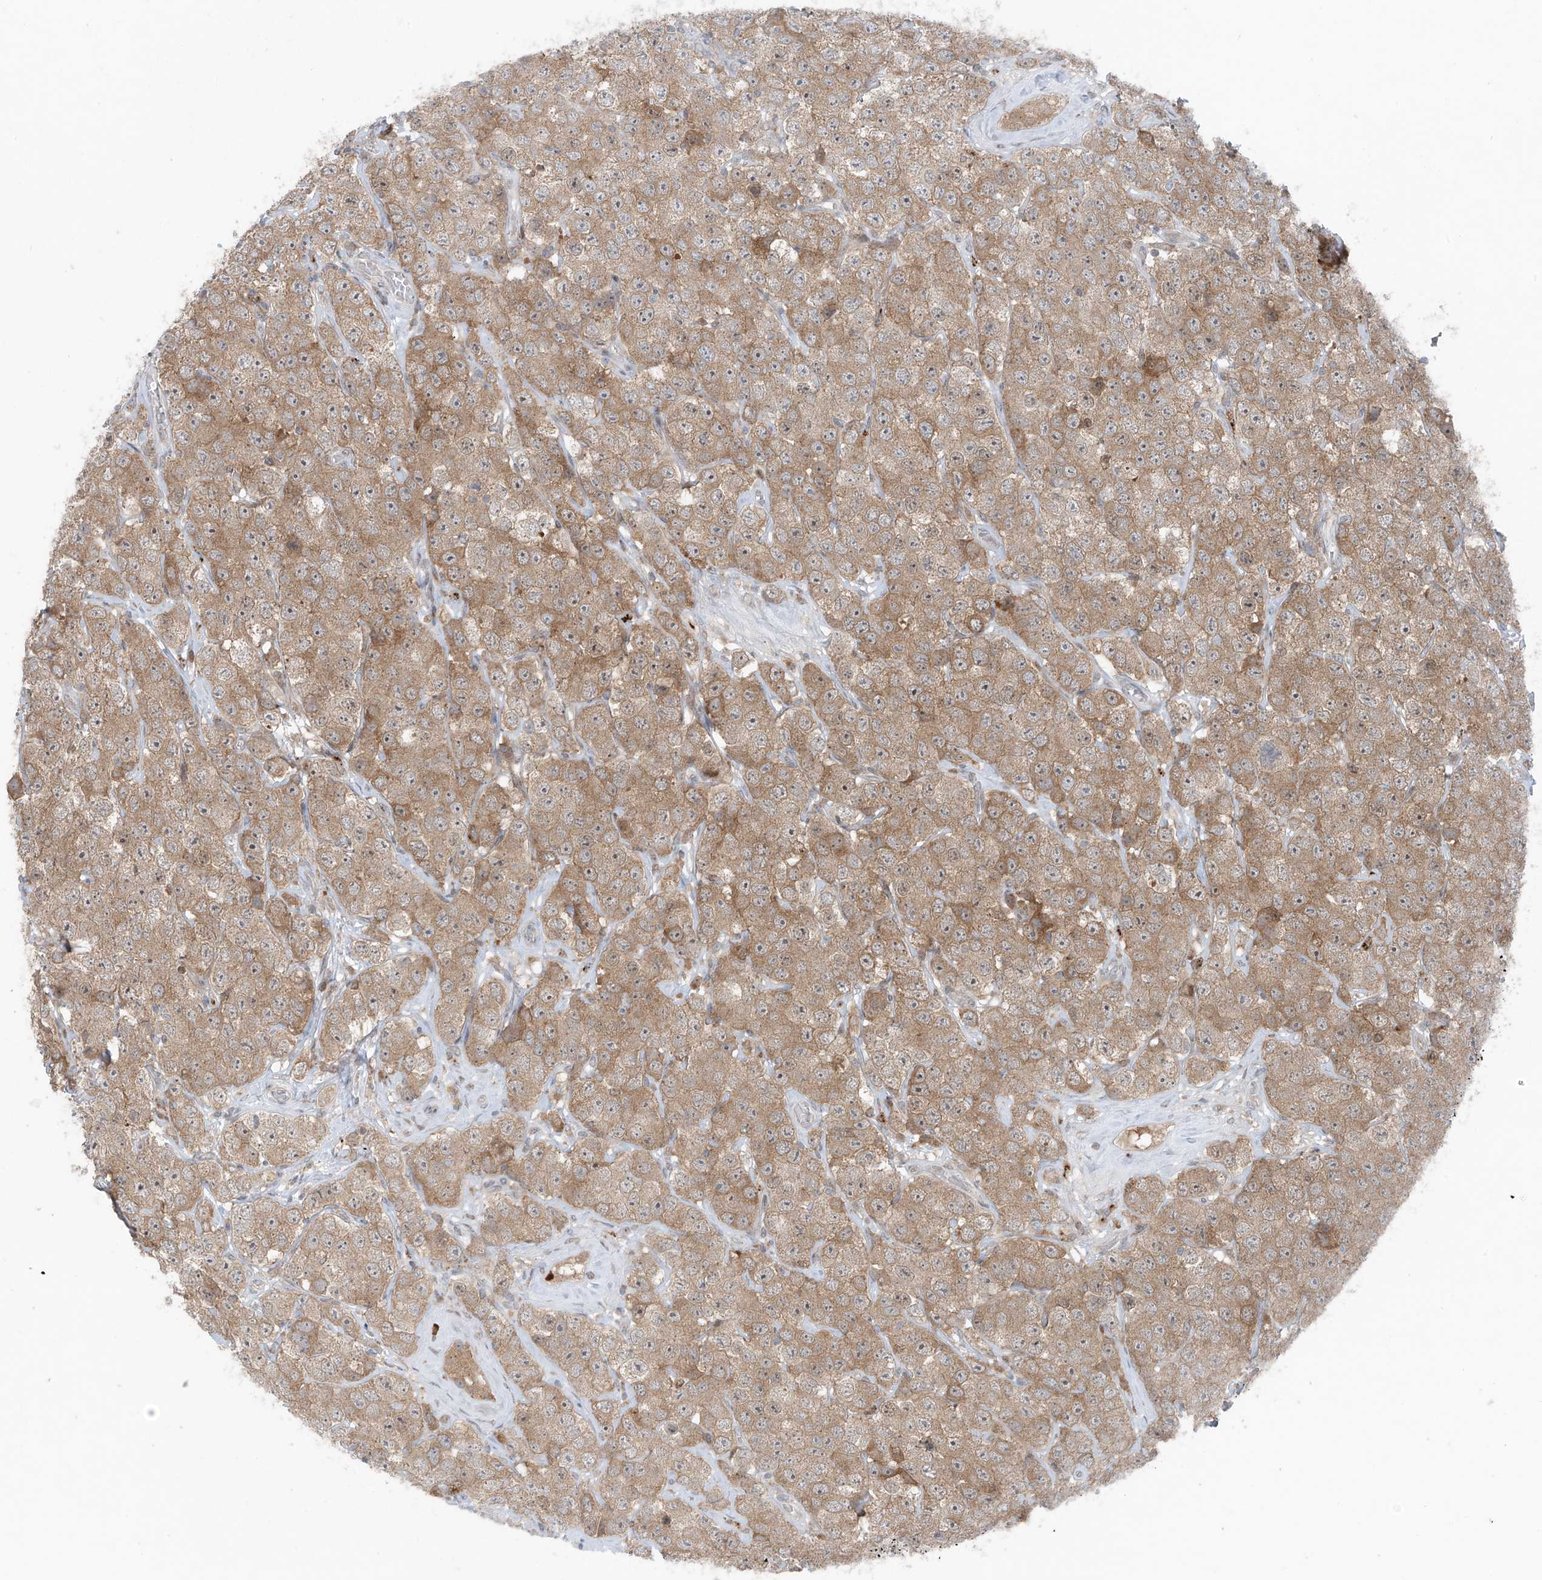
{"staining": {"intensity": "moderate", "quantity": ">75%", "location": "cytoplasmic/membranous"}, "tissue": "testis cancer", "cell_type": "Tumor cells", "image_type": "cancer", "snomed": [{"axis": "morphology", "description": "Seminoma, NOS"}, {"axis": "topography", "description": "Testis"}], "caption": "IHC (DAB (3,3'-diaminobenzidine)) staining of seminoma (testis) demonstrates moderate cytoplasmic/membranous protein expression in approximately >75% of tumor cells.", "gene": "PPAT", "patient": {"sex": "male", "age": 28}}